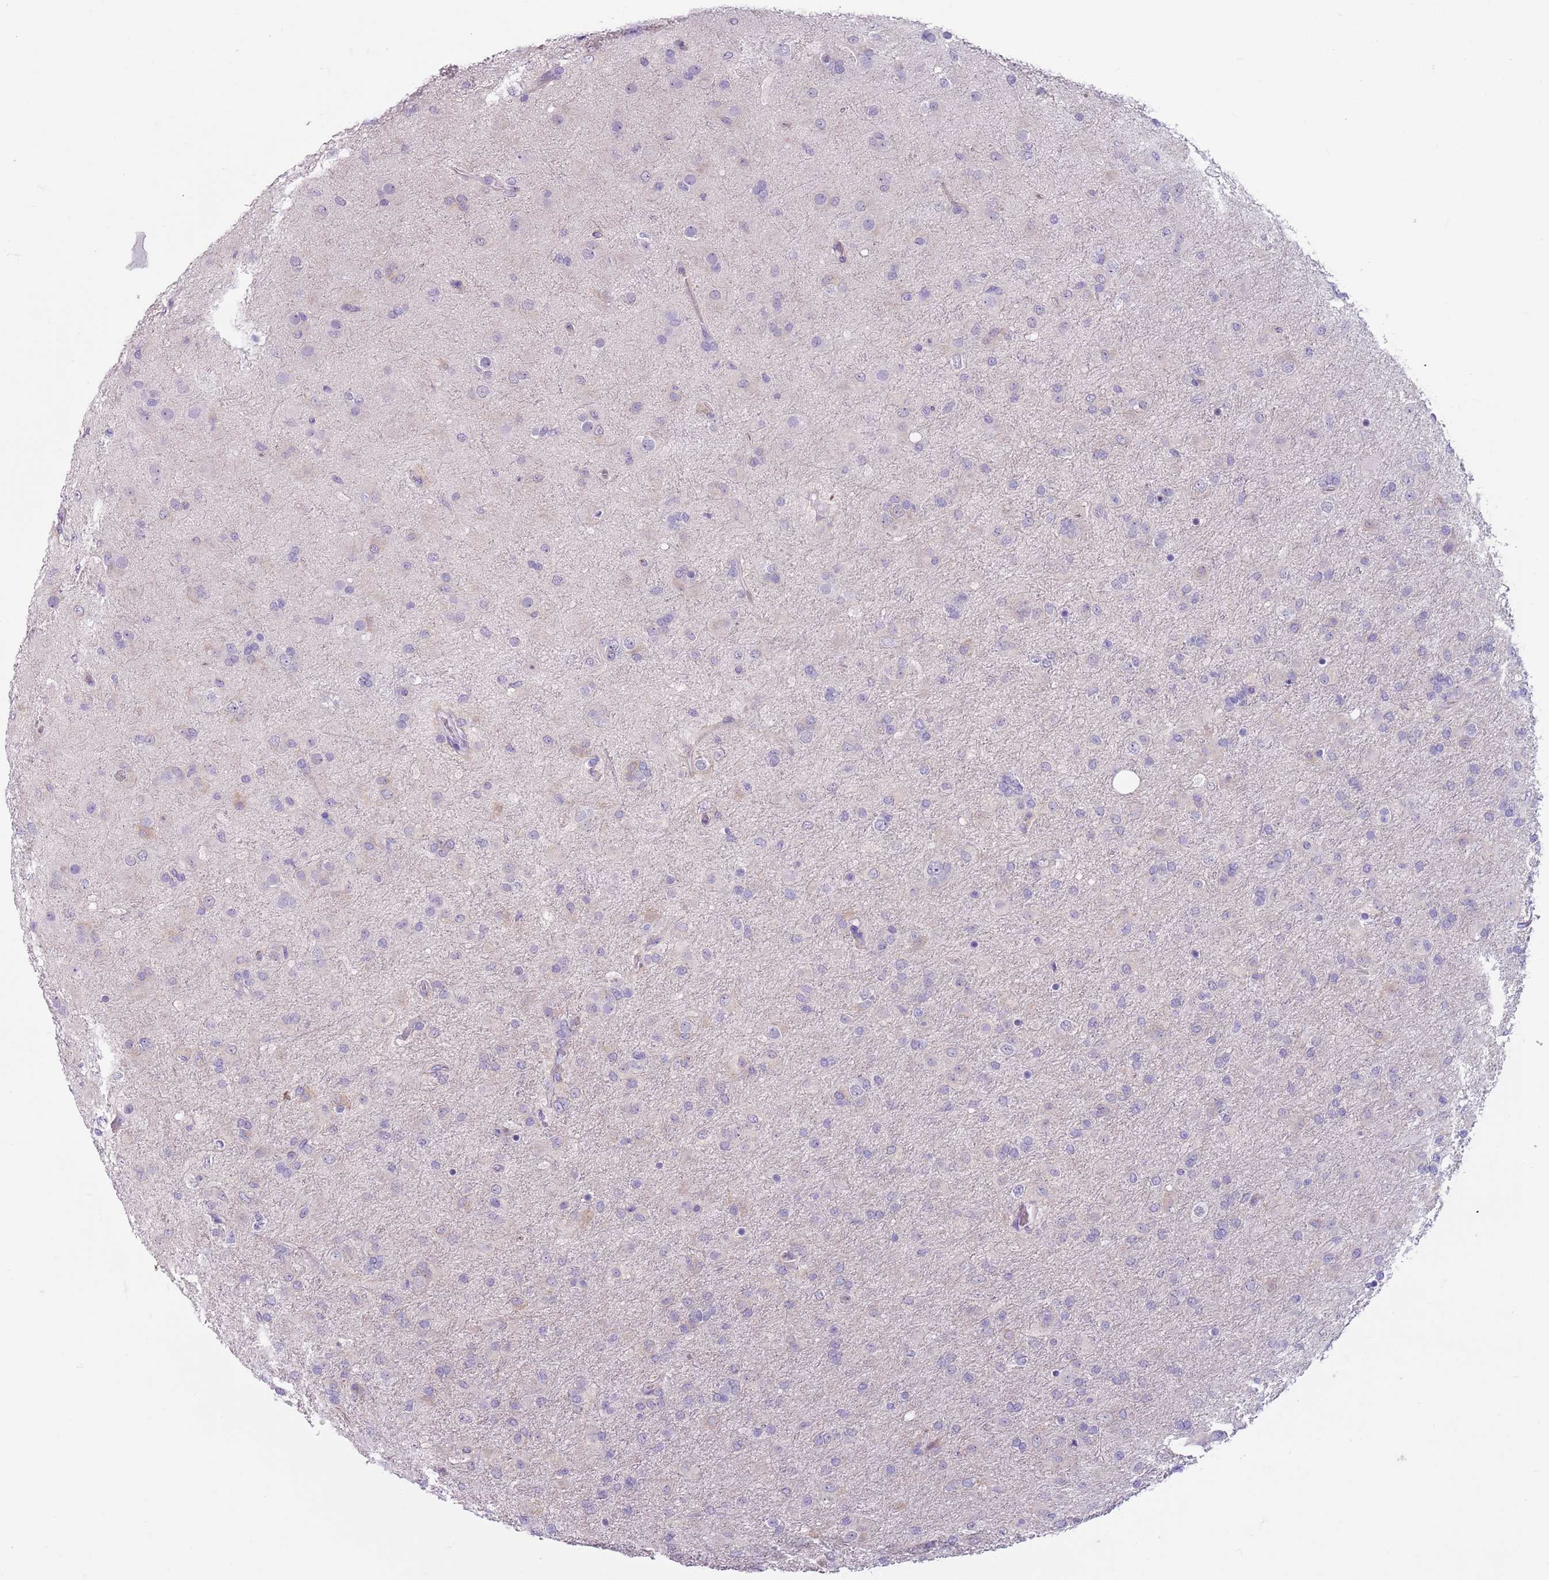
{"staining": {"intensity": "negative", "quantity": "none", "location": "none"}, "tissue": "glioma", "cell_type": "Tumor cells", "image_type": "cancer", "snomed": [{"axis": "morphology", "description": "Glioma, malignant, Low grade"}, {"axis": "topography", "description": "Brain"}], "caption": "Glioma was stained to show a protein in brown. There is no significant expression in tumor cells. (Stains: DAB IHC with hematoxylin counter stain, Microscopy: brightfield microscopy at high magnification).", "gene": "SPESP1", "patient": {"sex": "male", "age": 65}}